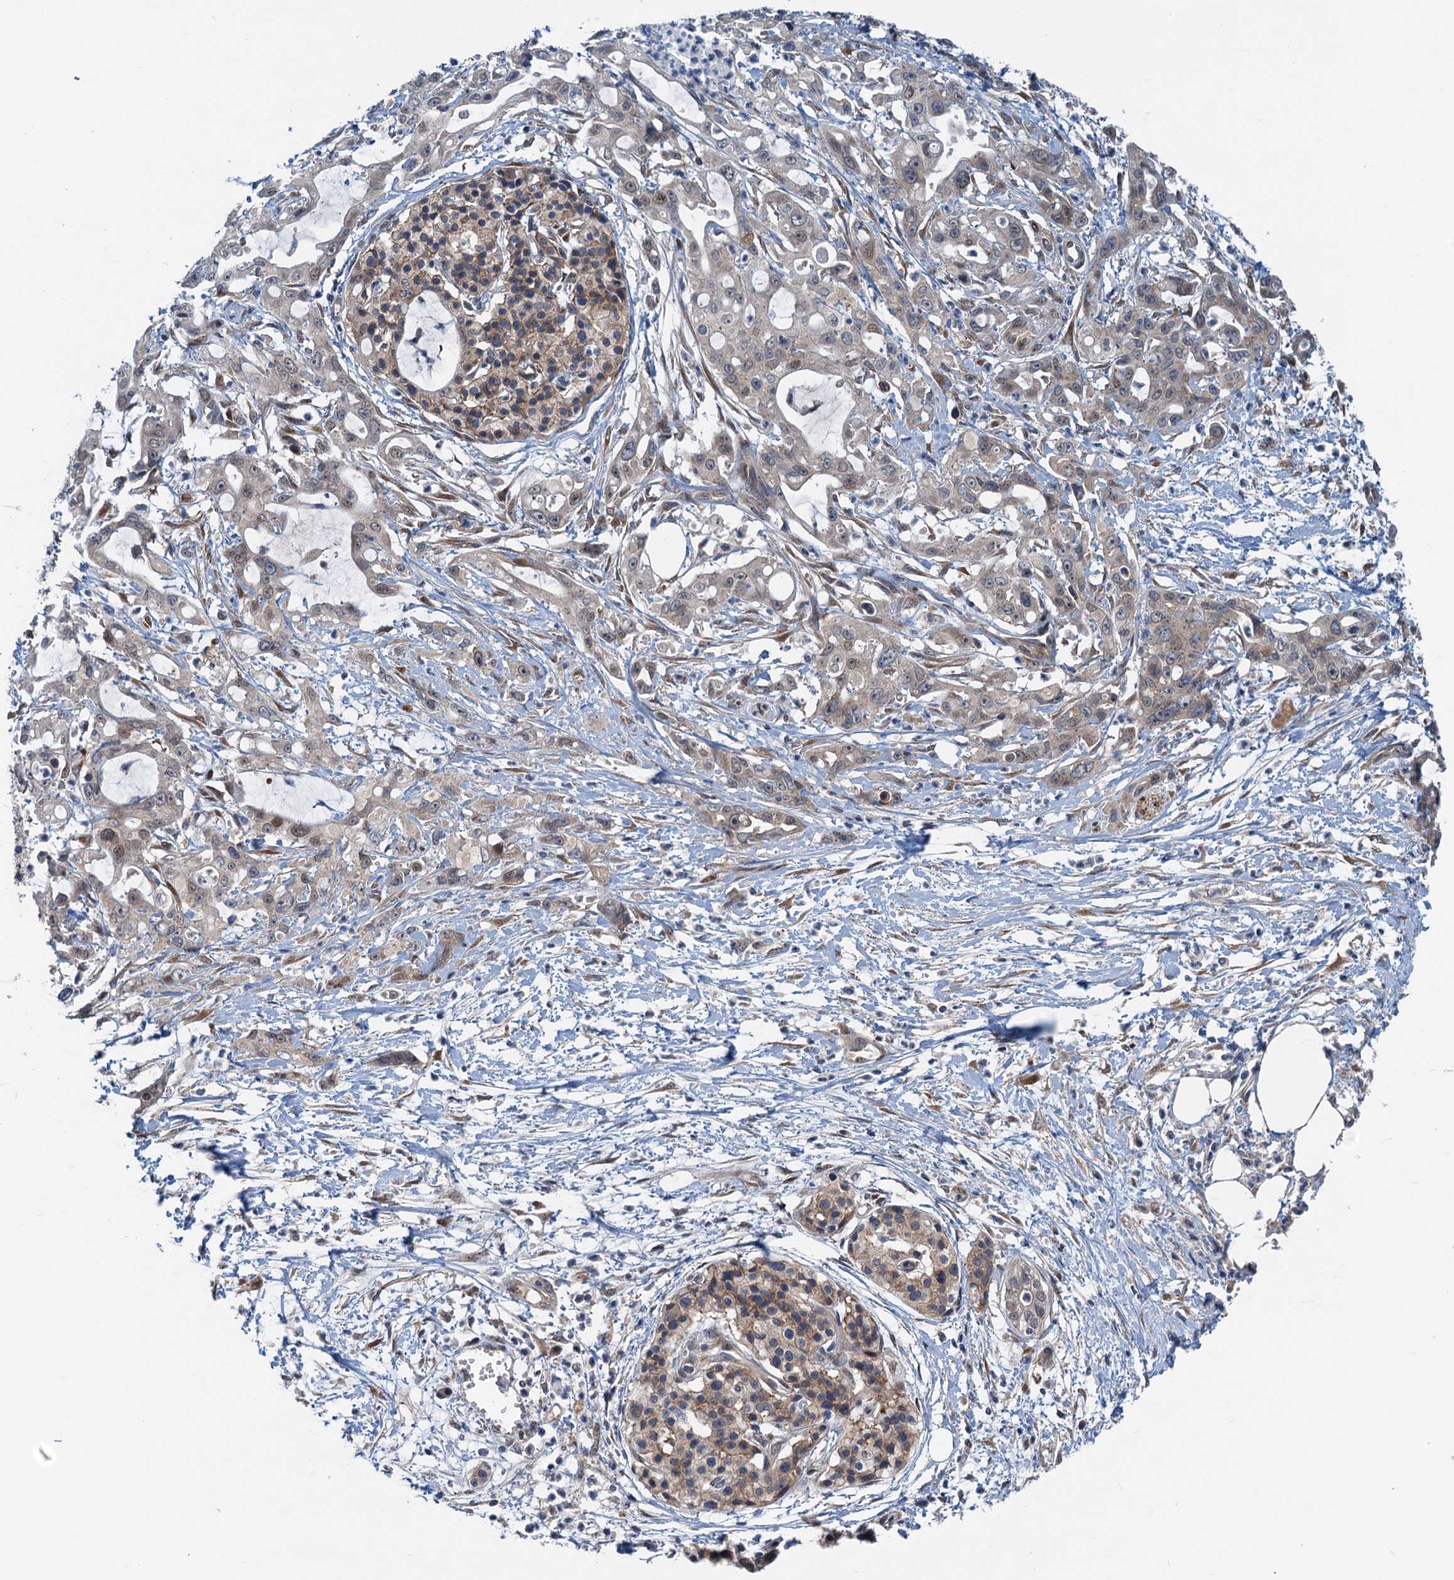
{"staining": {"intensity": "weak", "quantity": "25%-75%", "location": "cytoplasmic/membranous,nuclear"}, "tissue": "pancreatic cancer", "cell_type": "Tumor cells", "image_type": "cancer", "snomed": [{"axis": "morphology", "description": "Adenocarcinoma, NOS"}, {"axis": "topography", "description": "Pancreas"}], "caption": "Tumor cells show low levels of weak cytoplasmic/membranous and nuclear positivity in approximately 25%-75% of cells in pancreatic cancer (adenocarcinoma). (DAB (3,3'-diaminobenzidine) IHC, brown staining for protein, blue staining for nuclei).", "gene": "DYNC2I2", "patient": {"sex": "male", "age": 68}}